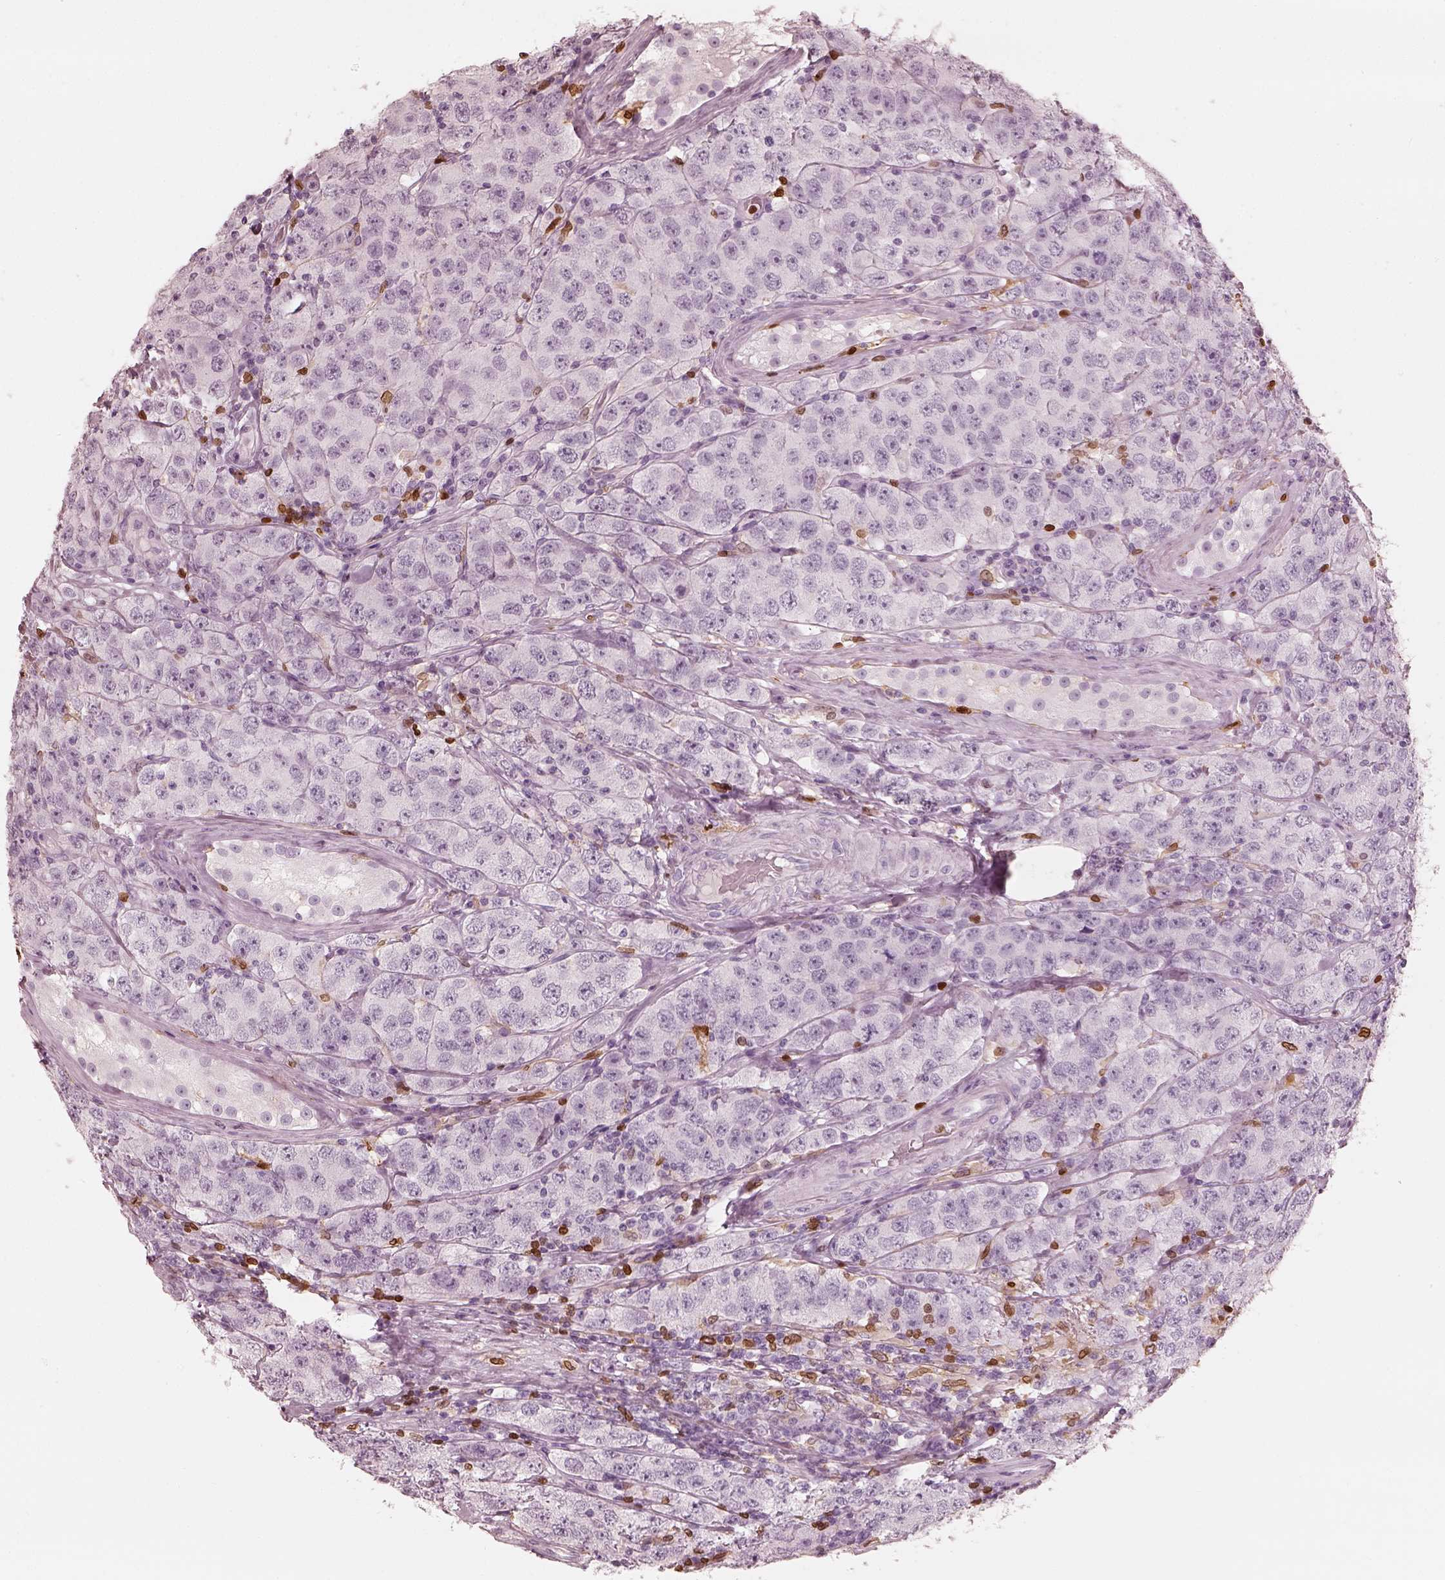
{"staining": {"intensity": "negative", "quantity": "none", "location": "none"}, "tissue": "testis cancer", "cell_type": "Tumor cells", "image_type": "cancer", "snomed": [{"axis": "morphology", "description": "Seminoma, NOS"}, {"axis": "topography", "description": "Testis"}], "caption": "The IHC image has no significant staining in tumor cells of testis cancer (seminoma) tissue. (DAB immunohistochemistry (IHC) with hematoxylin counter stain).", "gene": "ALOX5", "patient": {"sex": "male", "age": 52}}